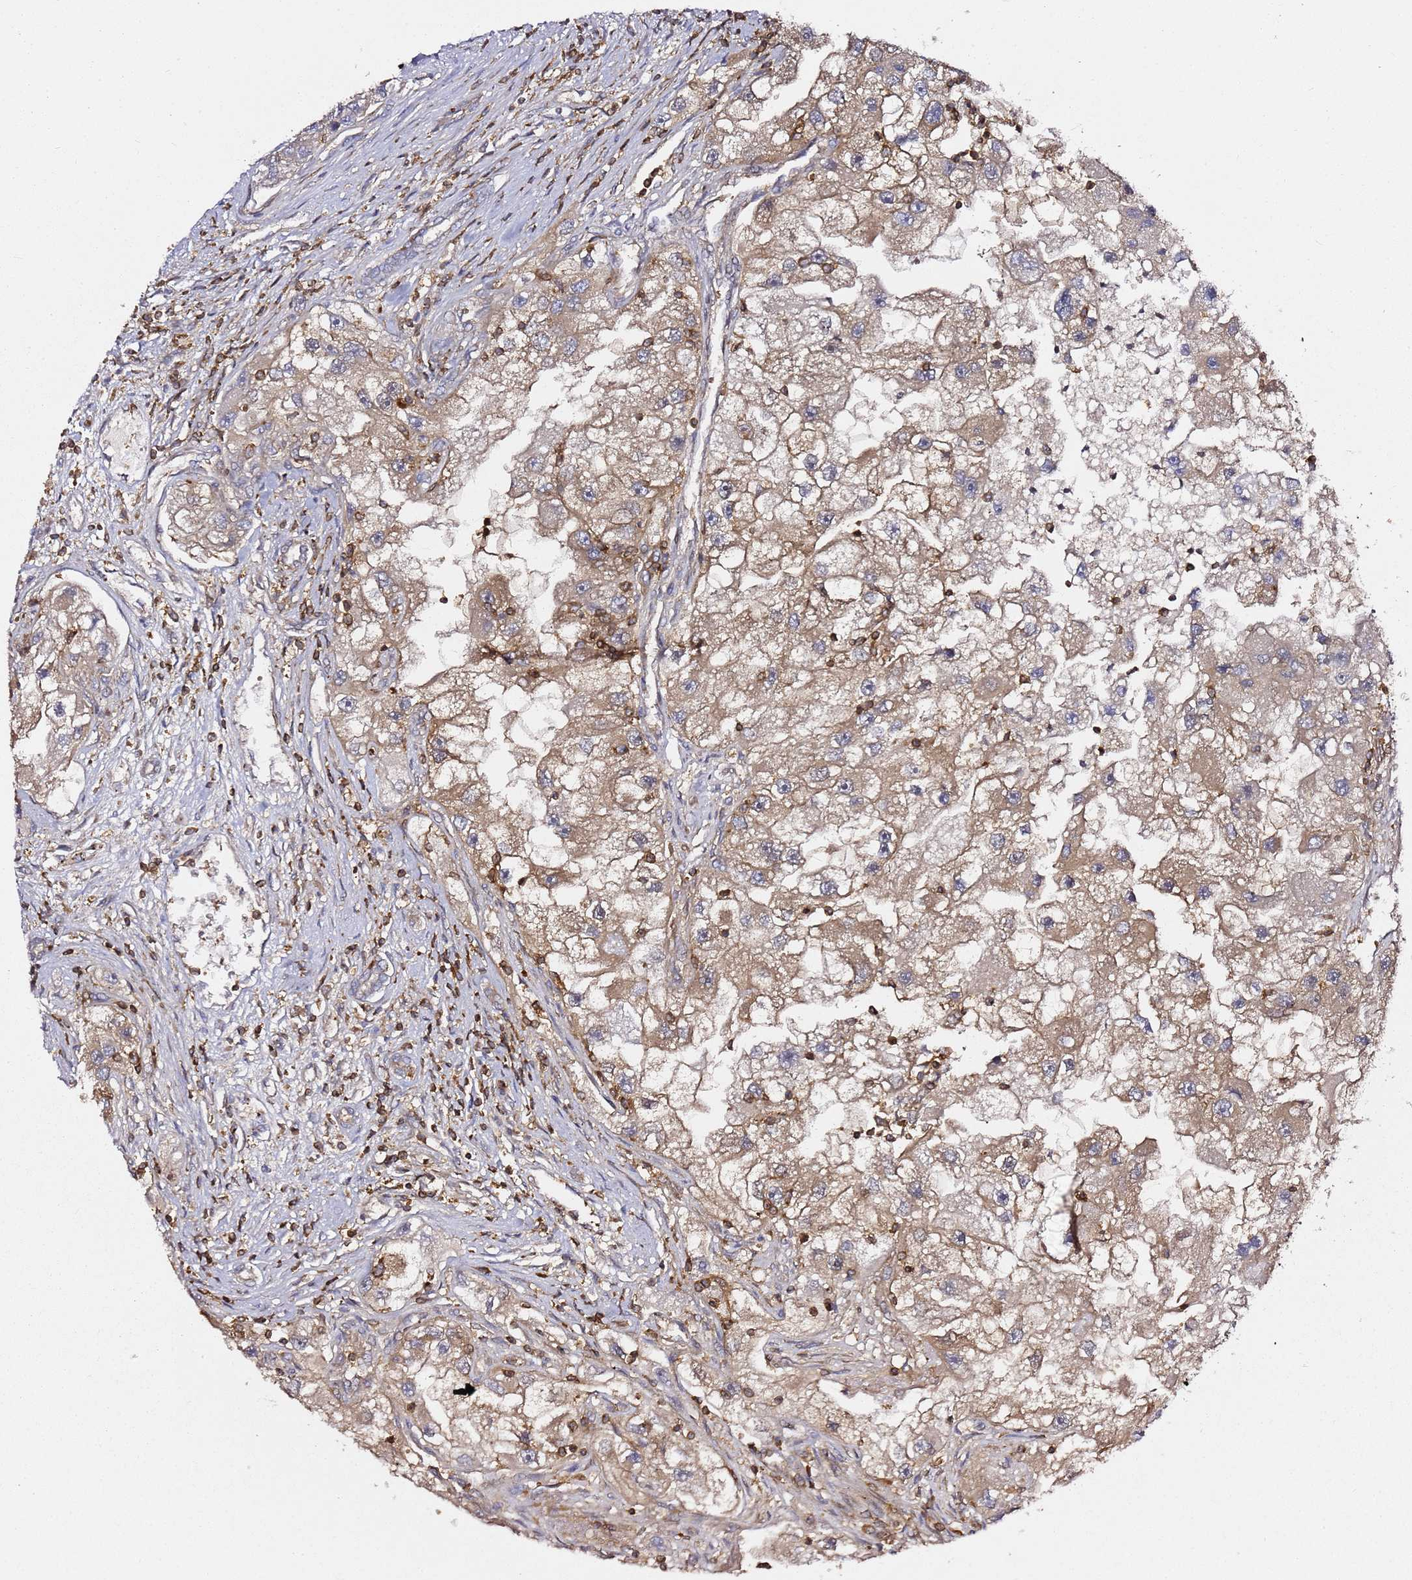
{"staining": {"intensity": "weak", "quantity": ">75%", "location": "cytoplasmic/membranous"}, "tissue": "renal cancer", "cell_type": "Tumor cells", "image_type": "cancer", "snomed": [{"axis": "morphology", "description": "Adenocarcinoma, NOS"}, {"axis": "topography", "description": "Kidney"}], "caption": "A brown stain shows weak cytoplasmic/membranous staining of a protein in human renal cancer tumor cells.", "gene": "PRMT7", "patient": {"sex": "male", "age": 63}}